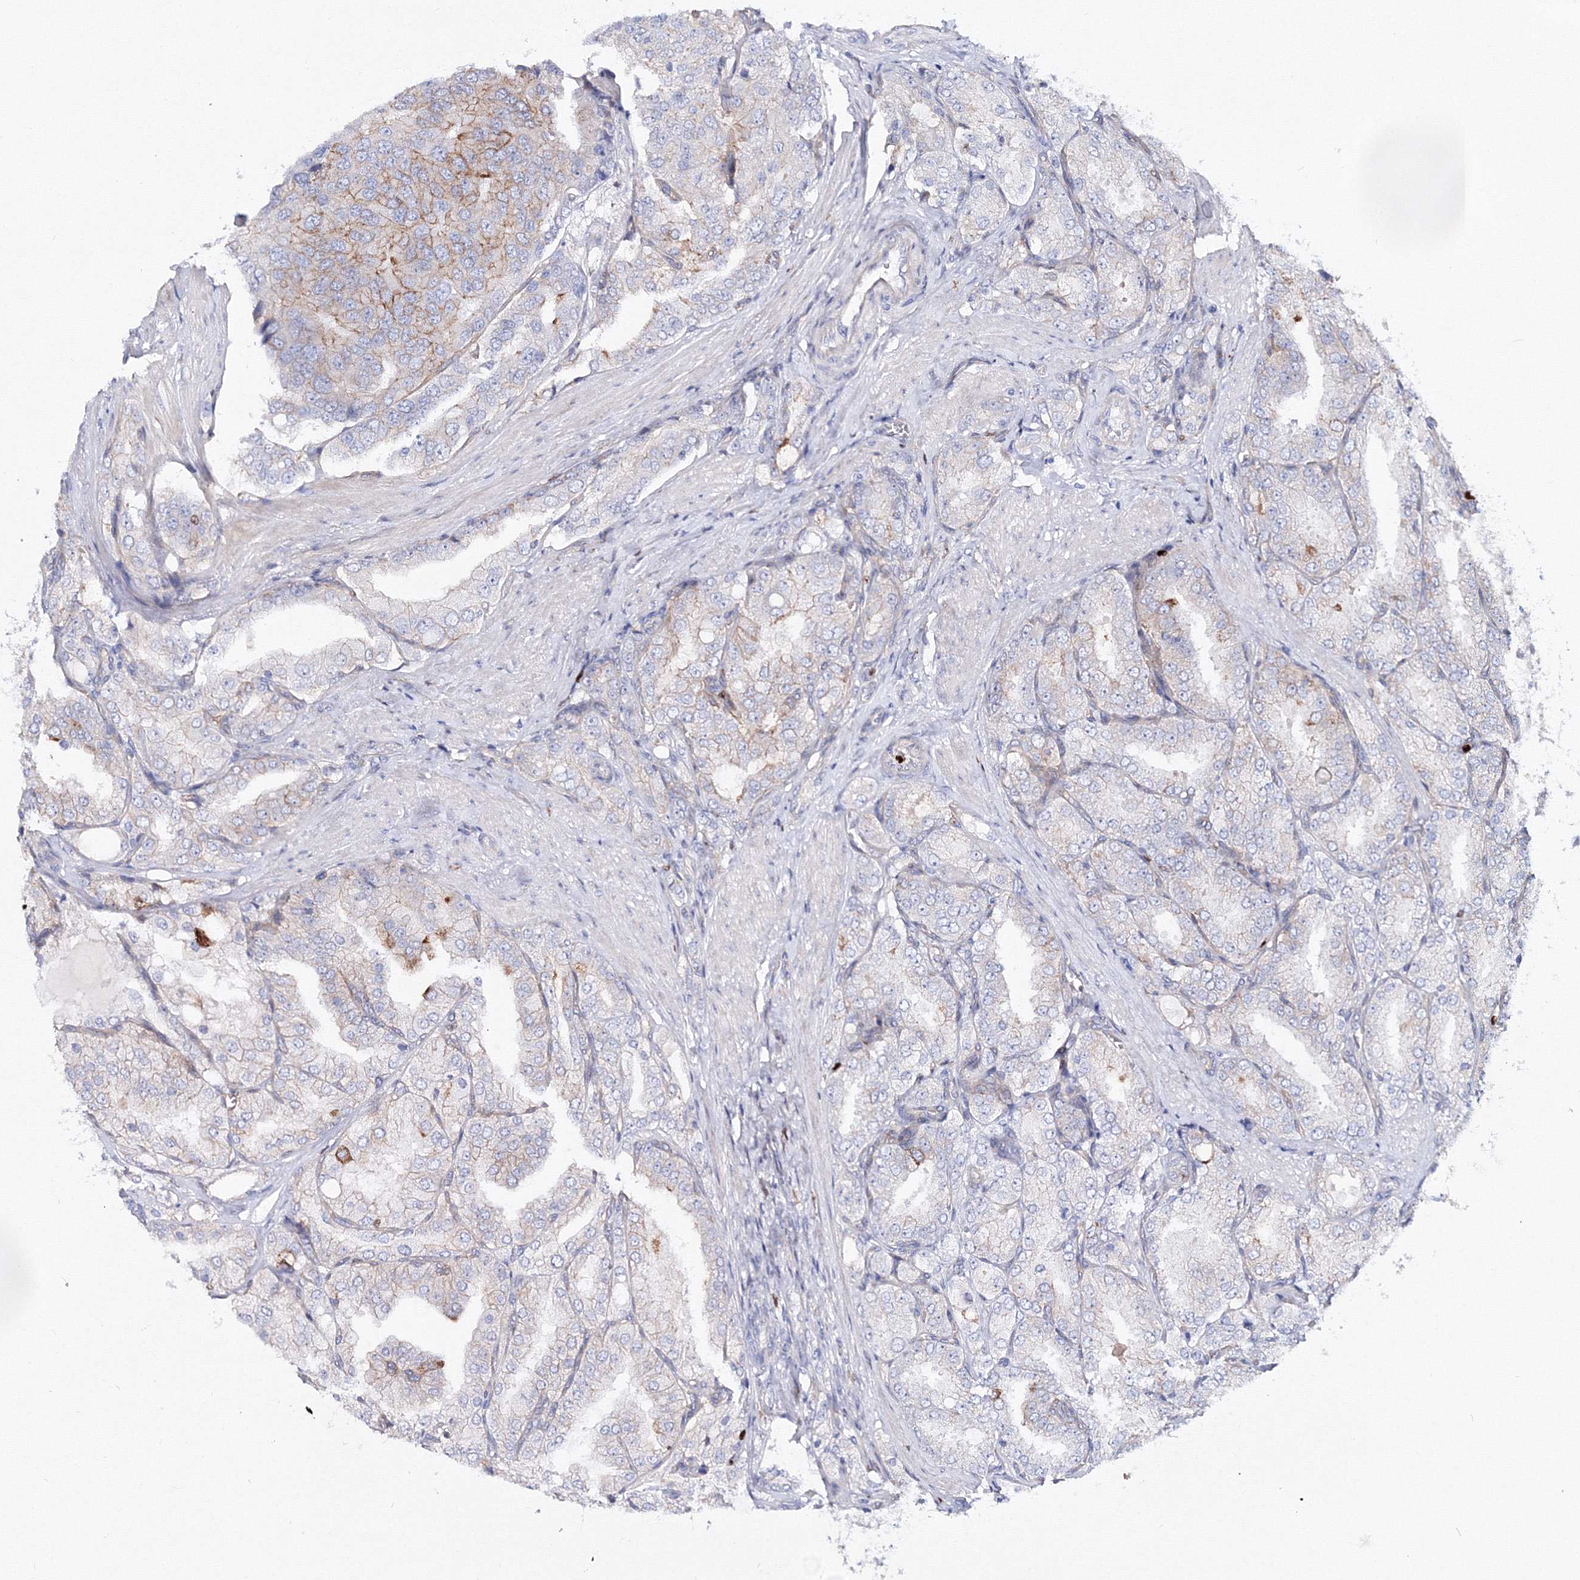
{"staining": {"intensity": "weak", "quantity": "<25%", "location": "cytoplasmic/membranous"}, "tissue": "prostate cancer", "cell_type": "Tumor cells", "image_type": "cancer", "snomed": [{"axis": "morphology", "description": "Adenocarcinoma, High grade"}, {"axis": "topography", "description": "Prostate"}], "caption": "Immunohistochemistry (IHC) of prostate cancer (adenocarcinoma (high-grade)) exhibits no positivity in tumor cells. The staining was performed using DAB to visualize the protein expression in brown, while the nuclei were stained in blue with hematoxylin (Magnification: 20x).", "gene": "C11orf52", "patient": {"sex": "male", "age": 50}}